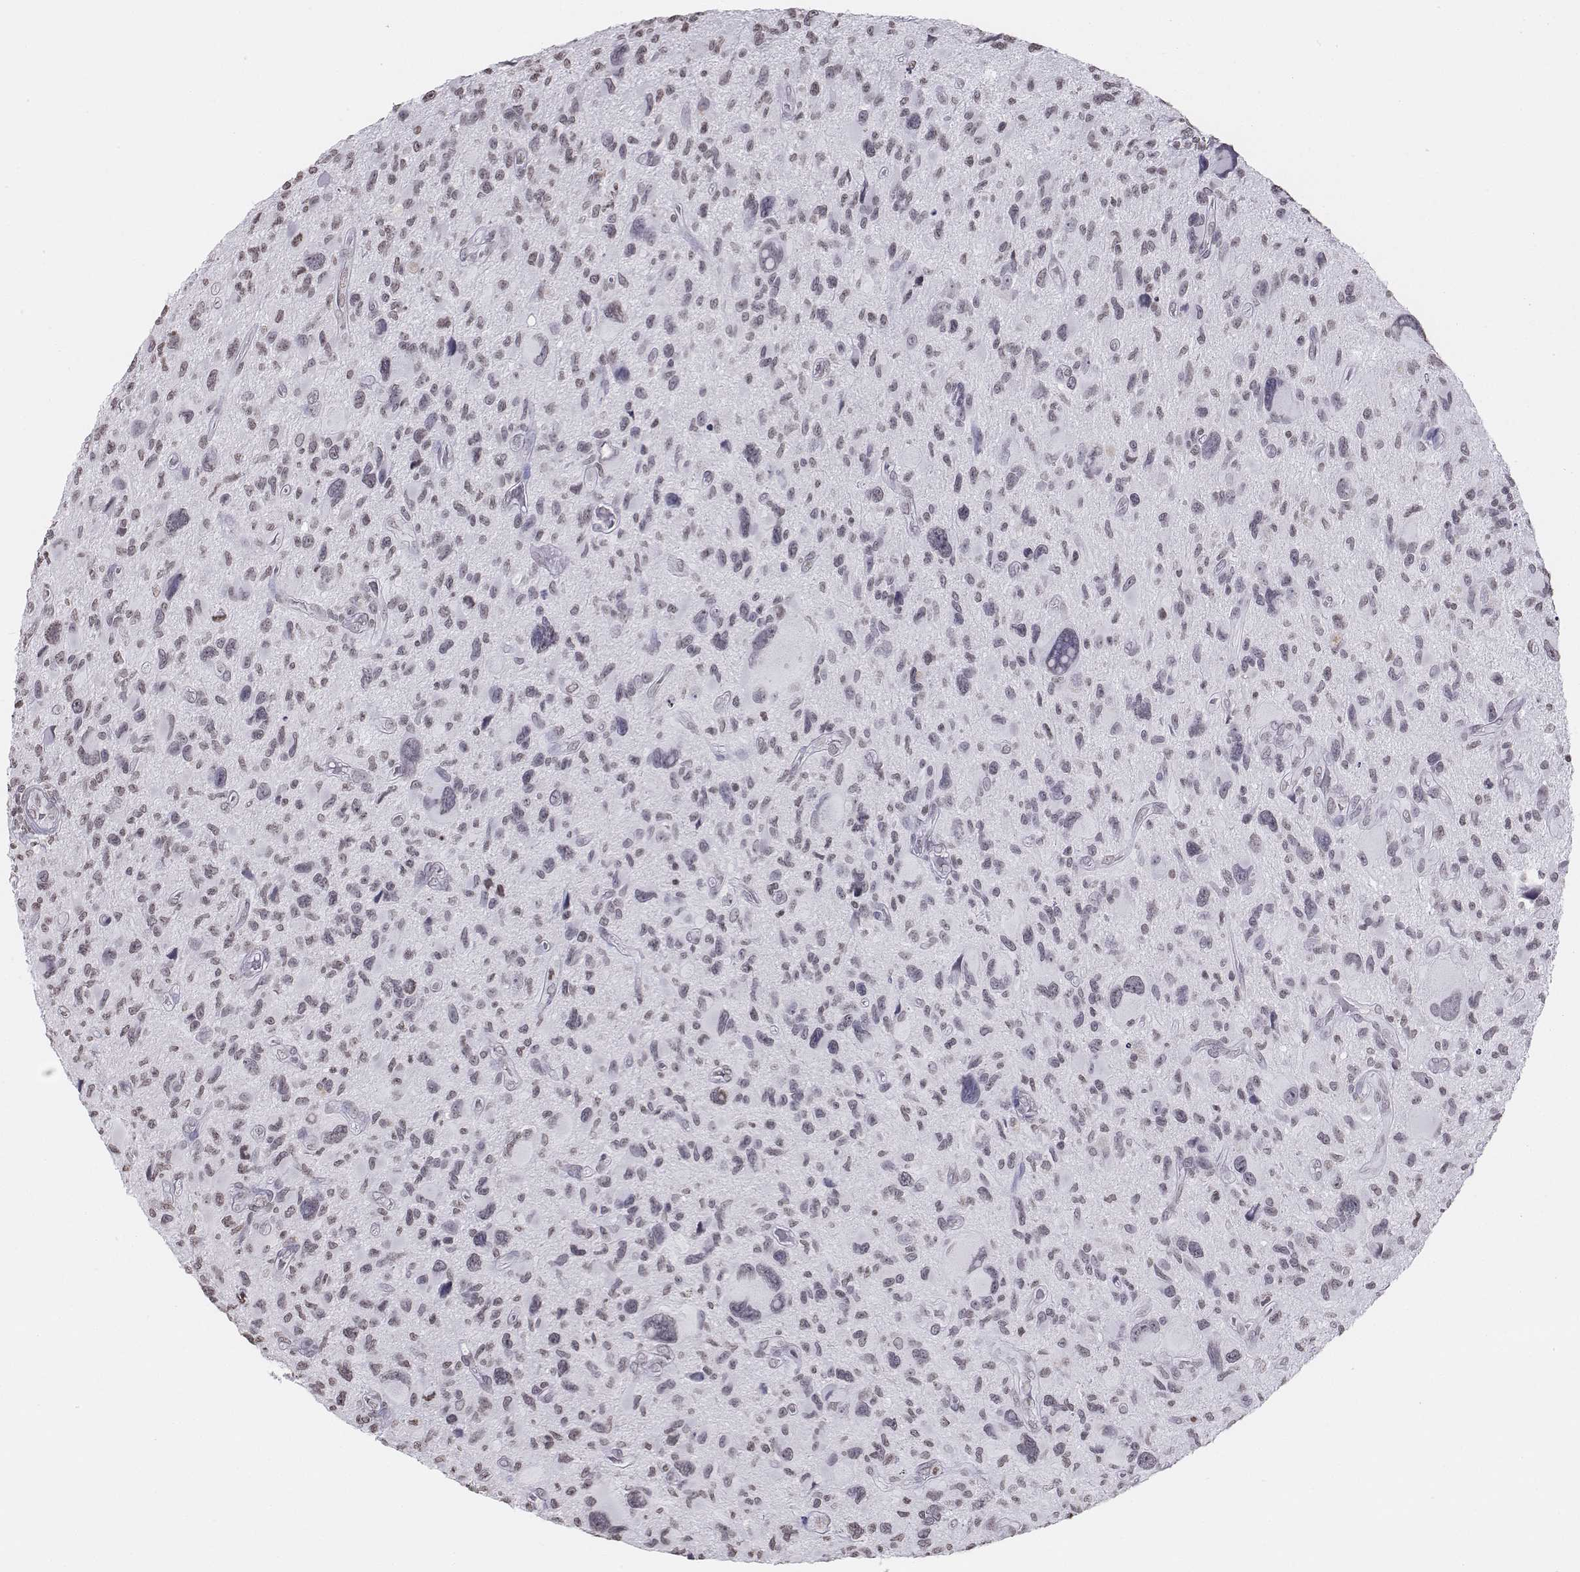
{"staining": {"intensity": "negative", "quantity": "none", "location": "none"}, "tissue": "glioma", "cell_type": "Tumor cells", "image_type": "cancer", "snomed": [{"axis": "morphology", "description": "Glioma, malignant, NOS"}, {"axis": "morphology", "description": "Glioma, malignant, High grade"}, {"axis": "topography", "description": "Brain"}], "caption": "Tumor cells show no significant protein positivity in glioma (malignant).", "gene": "BARHL1", "patient": {"sex": "female", "age": 71}}